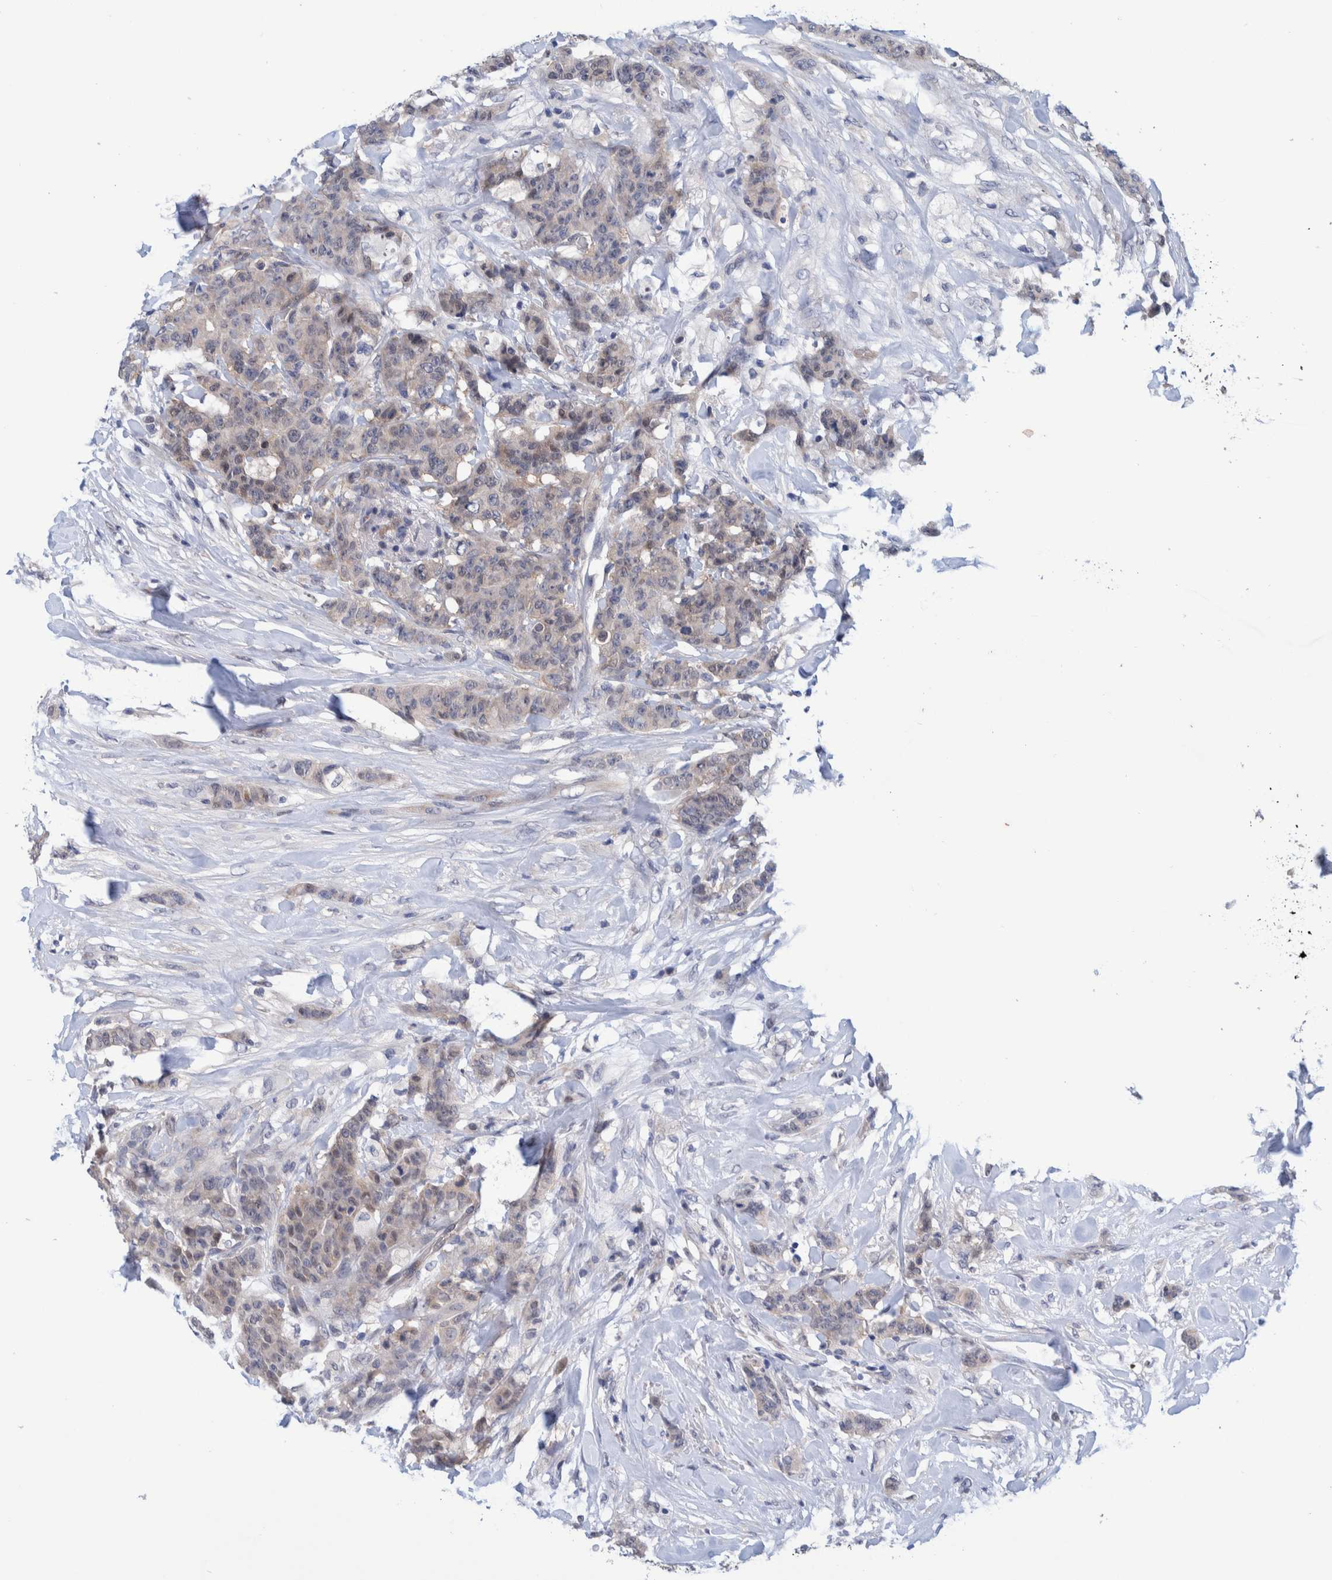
{"staining": {"intensity": "weak", "quantity": "<25%", "location": "cytoplasmic/membranous"}, "tissue": "breast cancer", "cell_type": "Tumor cells", "image_type": "cancer", "snomed": [{"axis": "morphology", "description": "Normal tissue, NOS"}, {"axis": "morphology", "description": "Duct carcinoma"}, {"axis": "topography", "description": "Breast"}], "caption": "Tumor cells show no significant expression in infiltrating ductal carcinoma (breast).", "gene": "PFAS", "patient": {"sex": "female", "age": 40}}